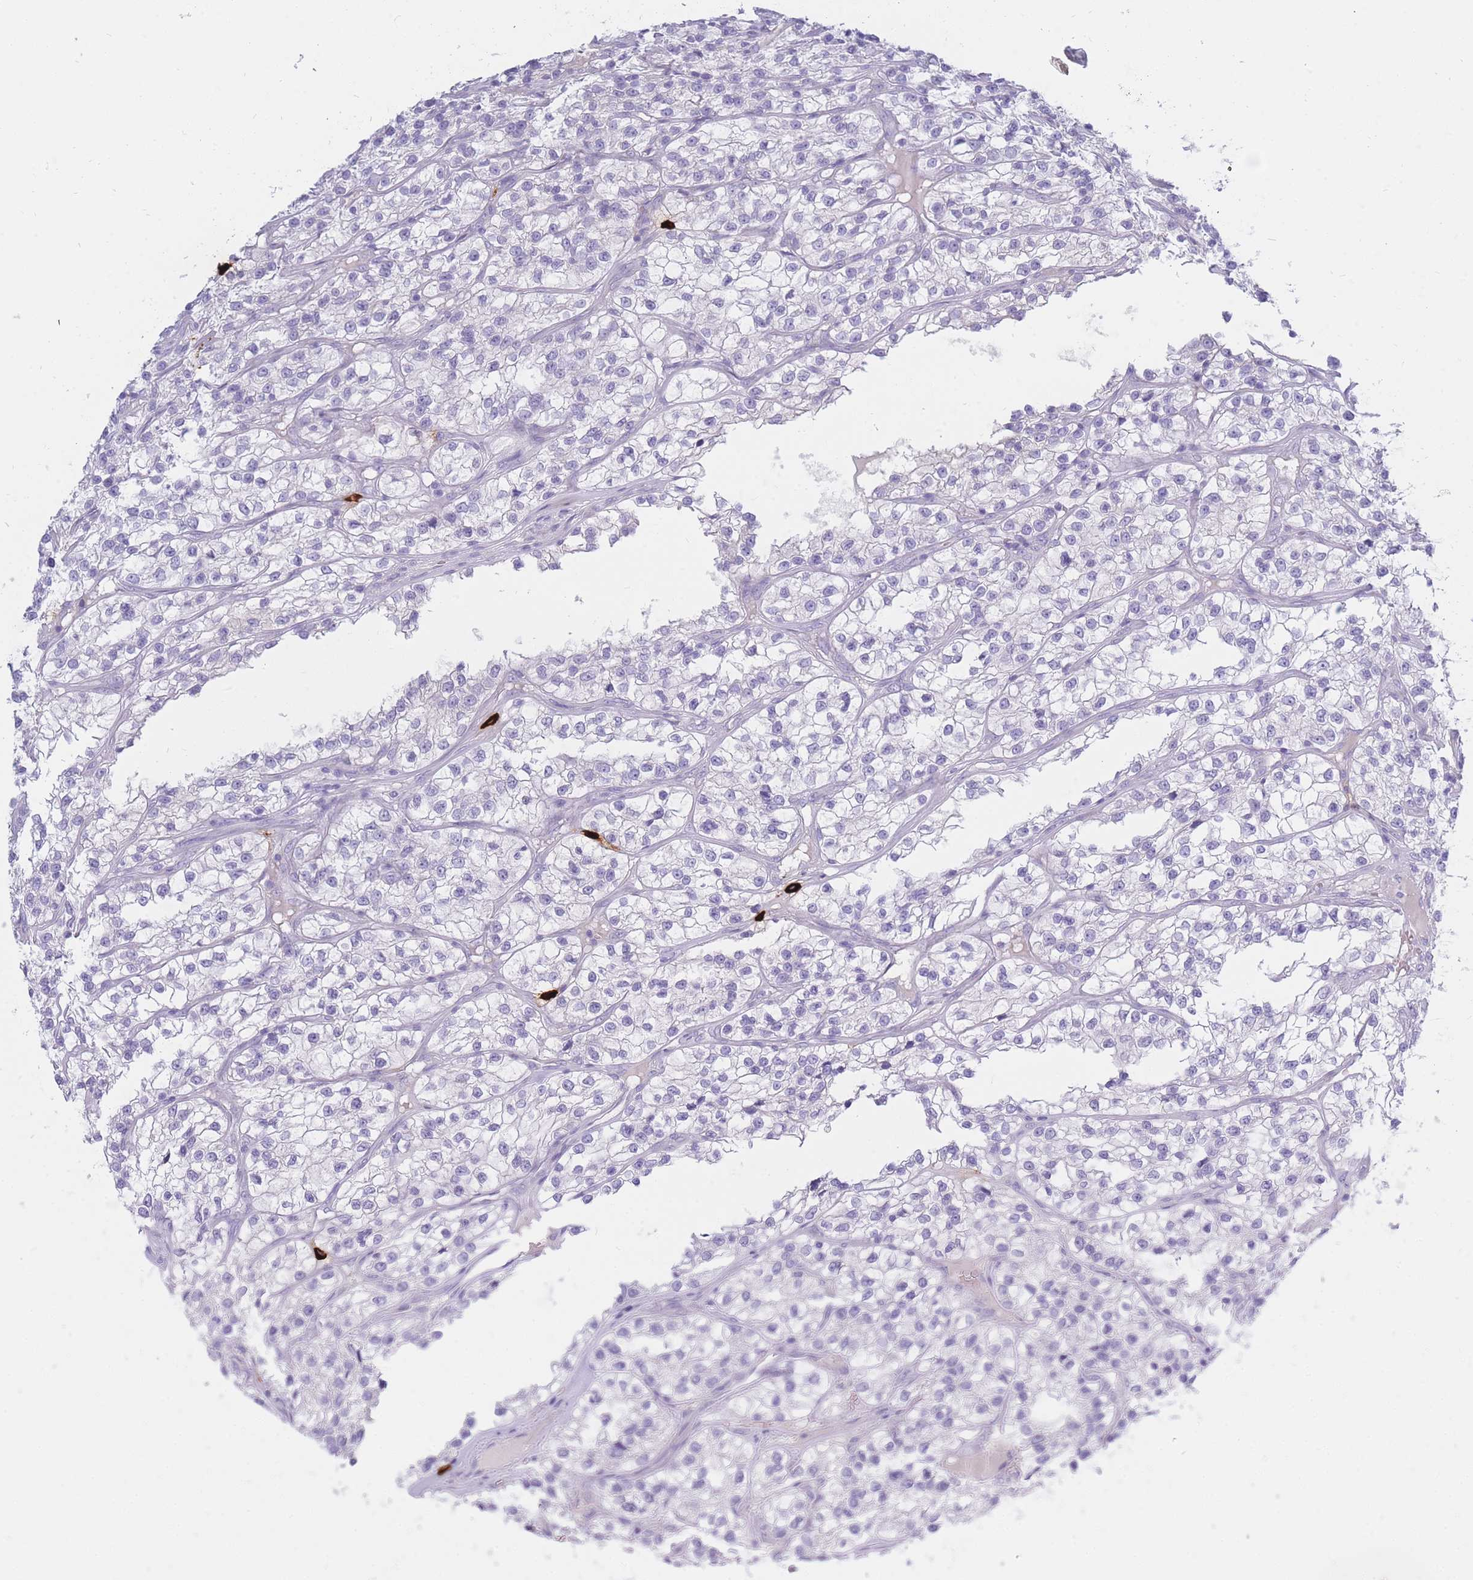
{"staining": {"intensity": "negative", "quantity": "none", "location": "none"}, "tissue": "renal cancer", "cell_type": "Tumor cells", "image_type": "cancer", "snomed": [{"axis": "morphology", "description": "Adenocarcinoma, NOS"}, {"axis": "topography", "description": "Kidney"}], "caption": "A high-resolution histopathology image shows immunohistochemistry staining of adenocarcinoma (renal), which demonstrates no significant positivity in tumor cells.", "gene": "TPSD1", "patient": {"sex": "female", "age": 57}}